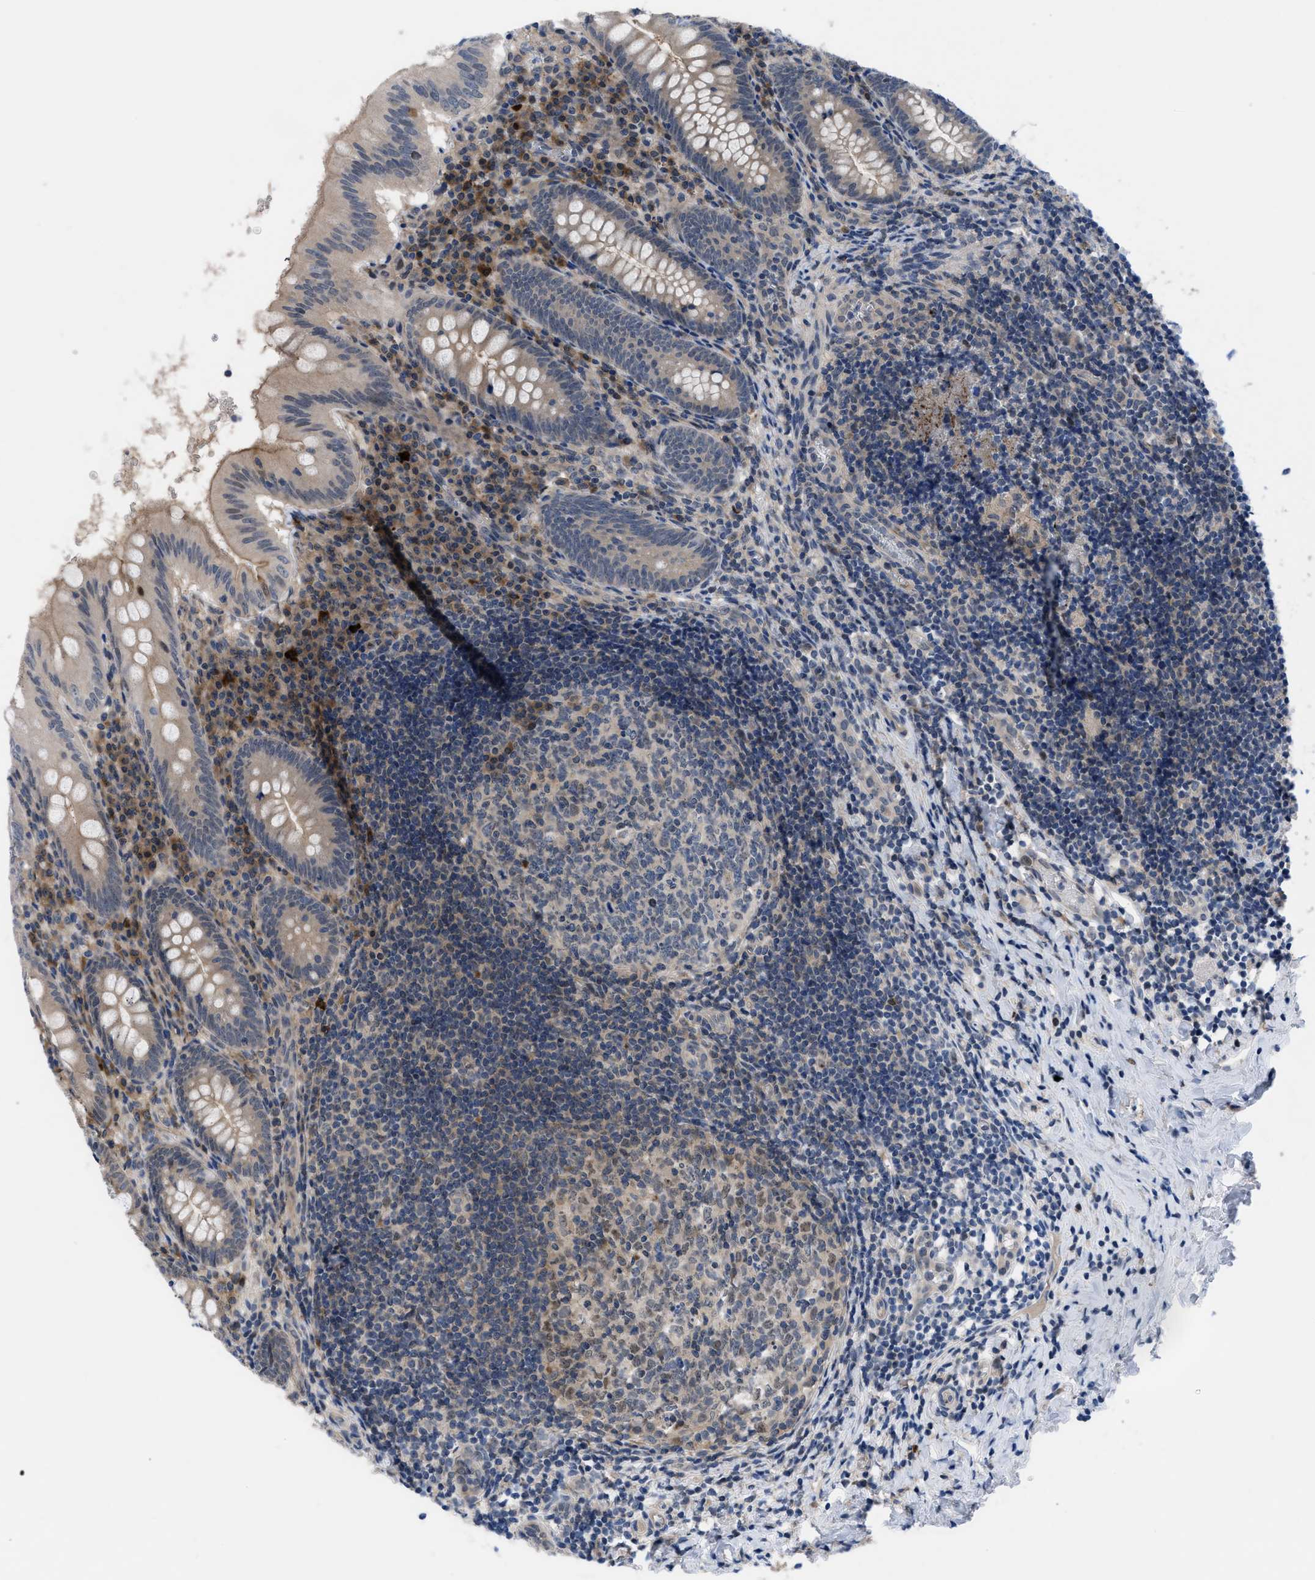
{"staining": {"intensity": "weak", "quantity": ">75%", "location": "cytoplasmic/membranous"}, "tissue": "appendix", "cell_type": "Glandular cells", "image_type": "normal", "snomed": [{"axis": "morphology", "description": "Normal tissue, NOS"}, {"axis": "topography", "description": "Appendix"}], "caption": "Approximately >75% of glandular cells in benign human appendix exhibit weak cytoplasmic/membranous protein staining as visualized by brown immunohistochemical staining.", "gene": "IL17RE", "patient": {"sex": "male", "age": 8}}